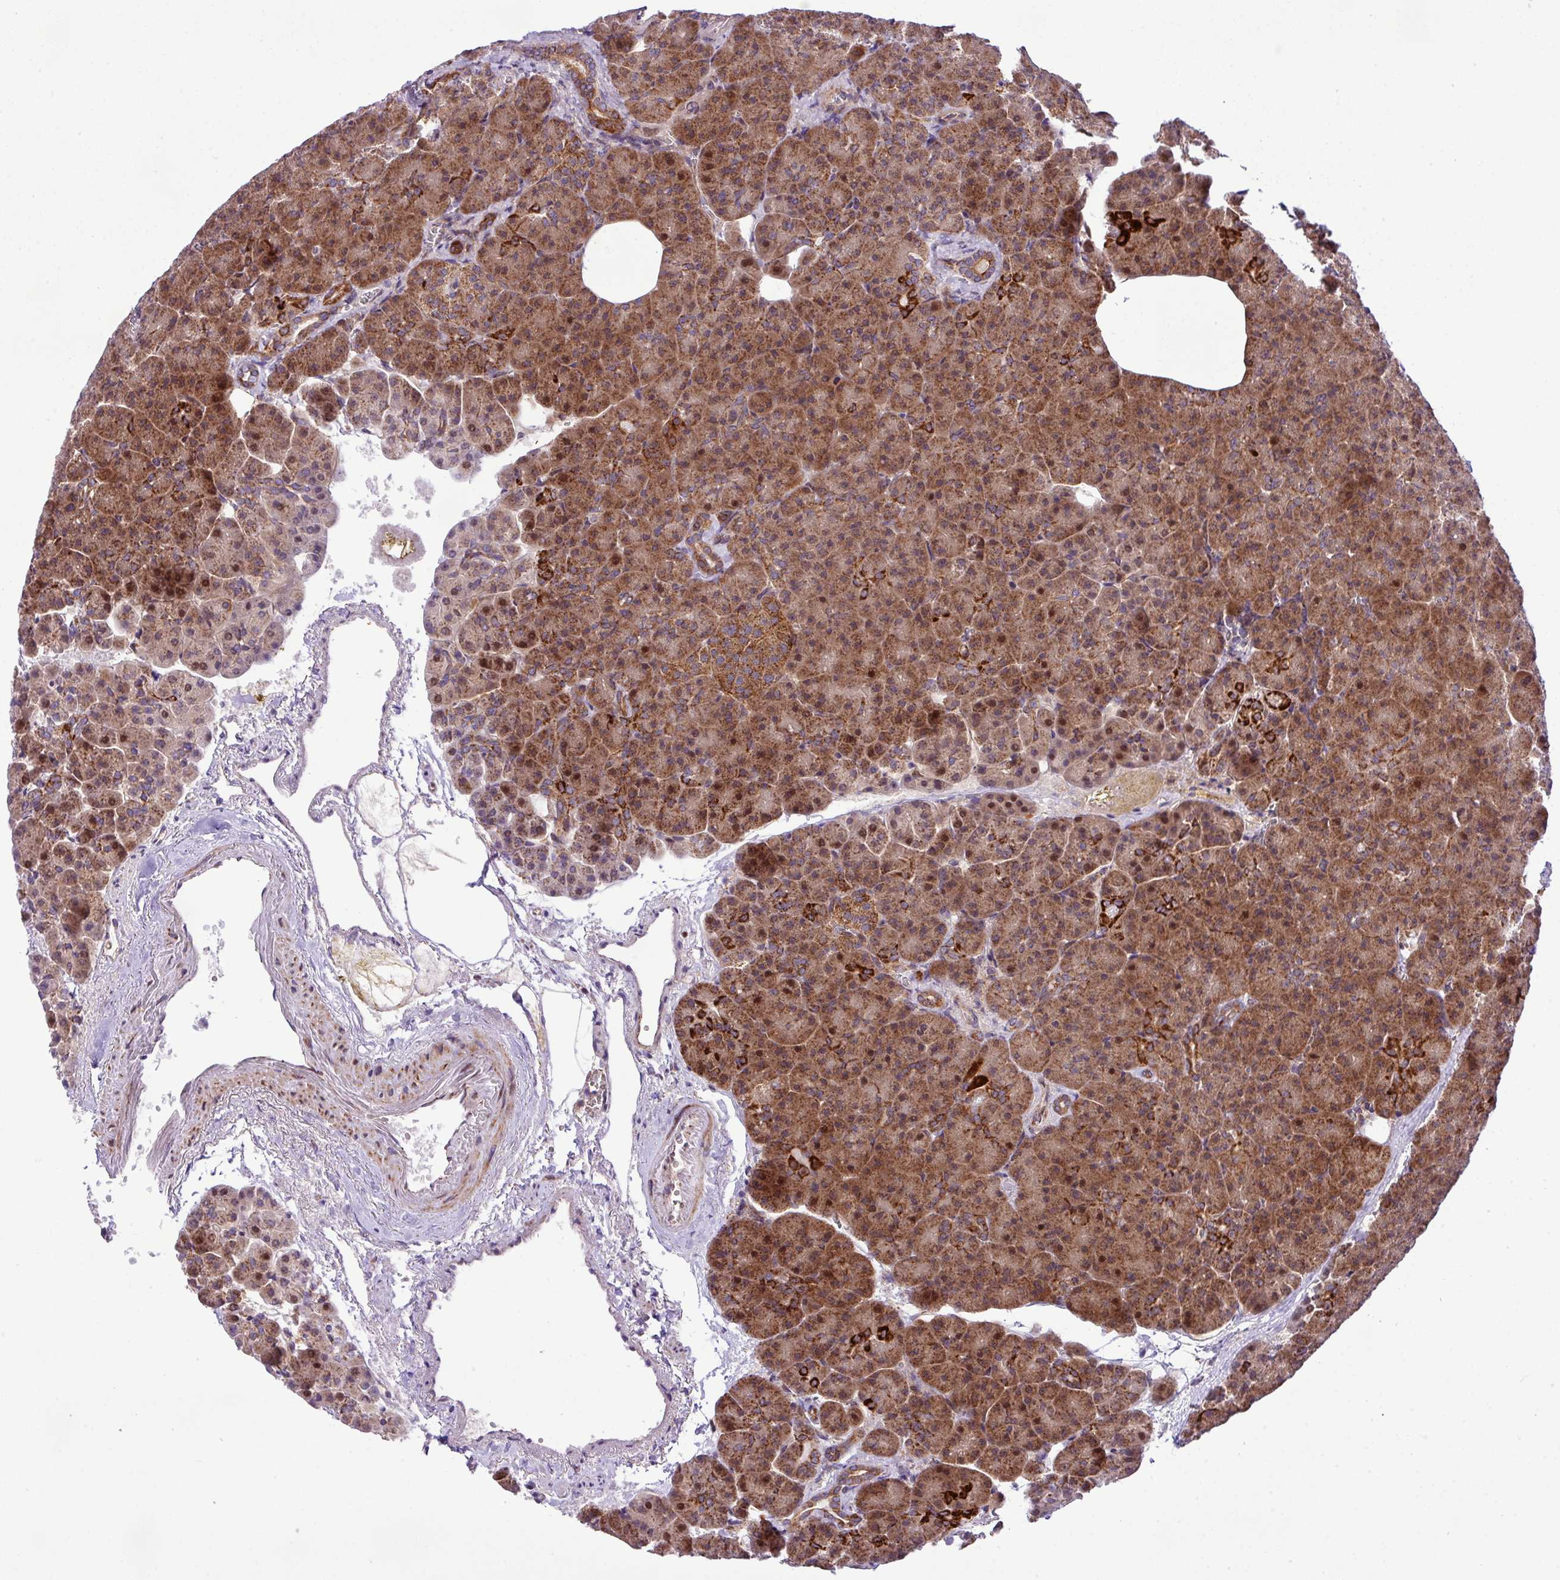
{"staining": {"intensity": "strong", "quantity": ">75%", "location": "cytoplasmic/membranous"}, "tissue": "pancreas", "cell_type": "Exocrine glandular cells", "image_type": "normal", "snomed": [{"axis": "morphology", "description": "Normal tissue, NOS"}, {"axis": "topography", "description": "Pancreas"}], "caption": "A high amount of strong cytoplasmic/membranous staining is seen in about >75% of exocrine glandular cells in unremarkable pancreas. Using DAB (brown) and hematoxylin (blue) stains, captured at high magnification using brightfield microscopy.", "gene": "B3GNT9", "patient": {"sex": "female", "age": 74}}